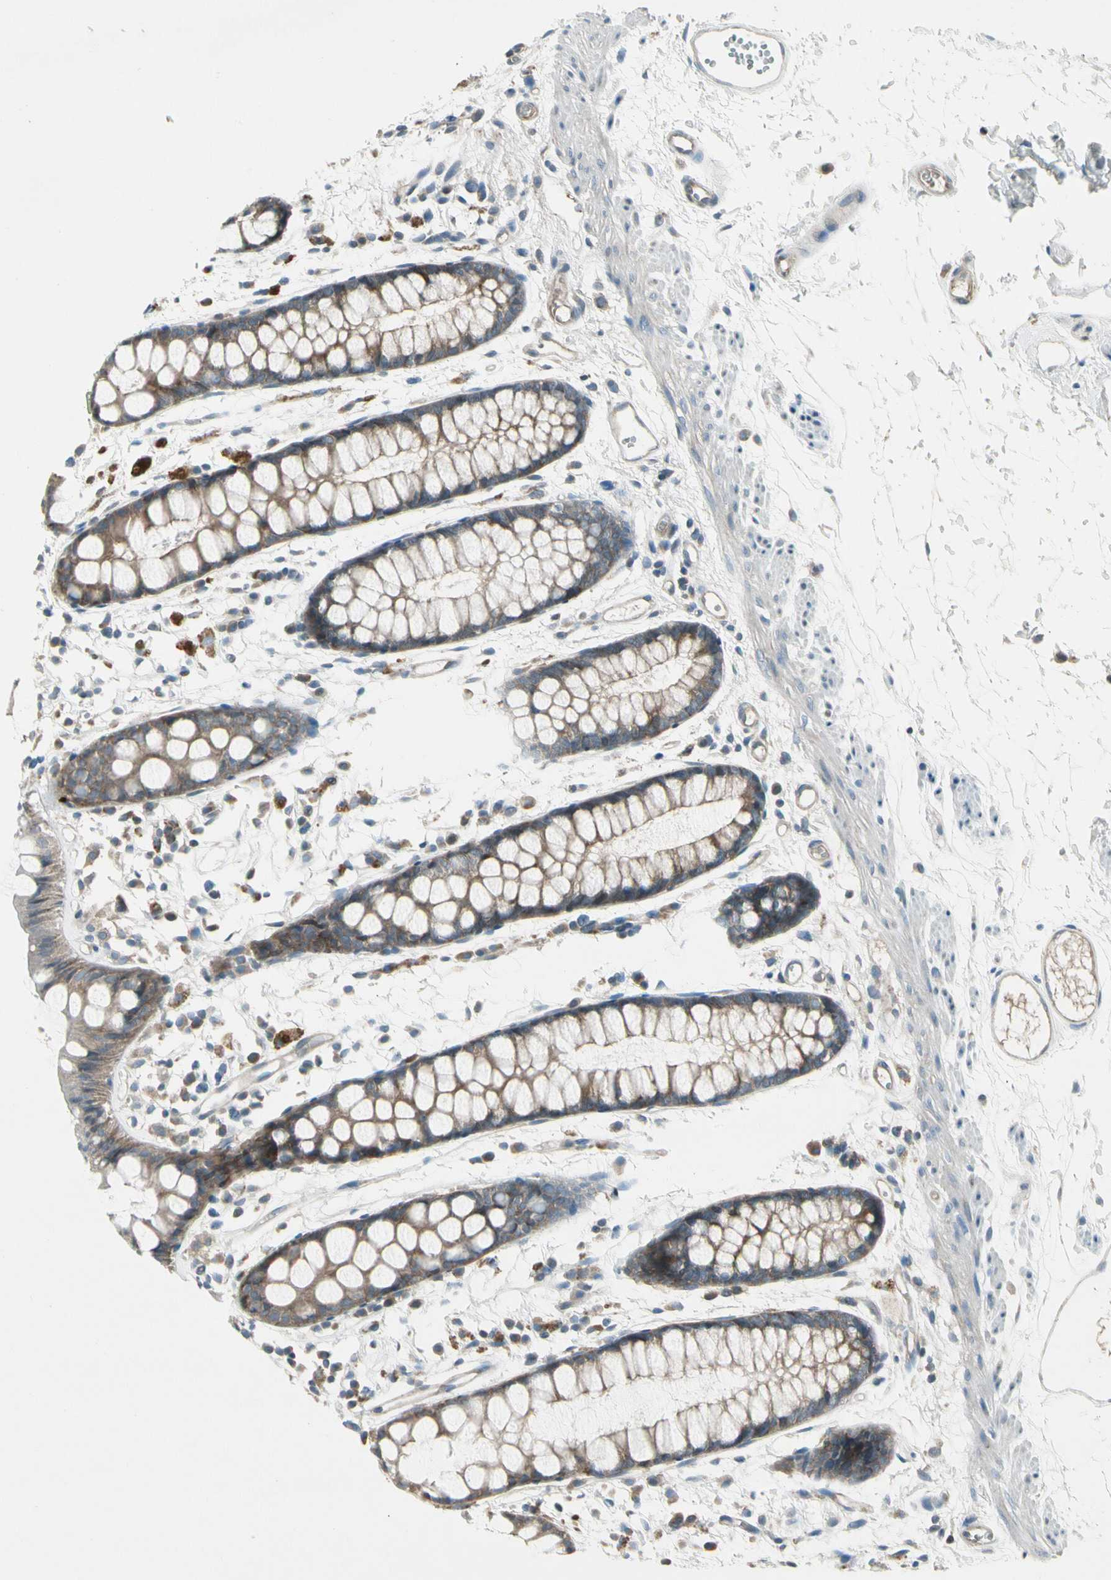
{"staining": {"intensity": "strong", "quantity": ">75%", "location": "cytoplasmic/membranous"}, "tissue": "rectum", "cell_type": "Glandular cells", "image_type": "normal", "snomed": [{"axis": "morphology", "description": "Normal tissue, NOS"}, {"axis": "topography", "description": "Rectum"}], "caption": "Immunohistochemistry (IHC) image of unremarkable rectum stained for a protein (brown), which shows high levels of strong cytoplasmic/membranous expression in about >75% of glandular cells.", "gene": "PANK2", "patient": {"sex": "female", "age": 66}}